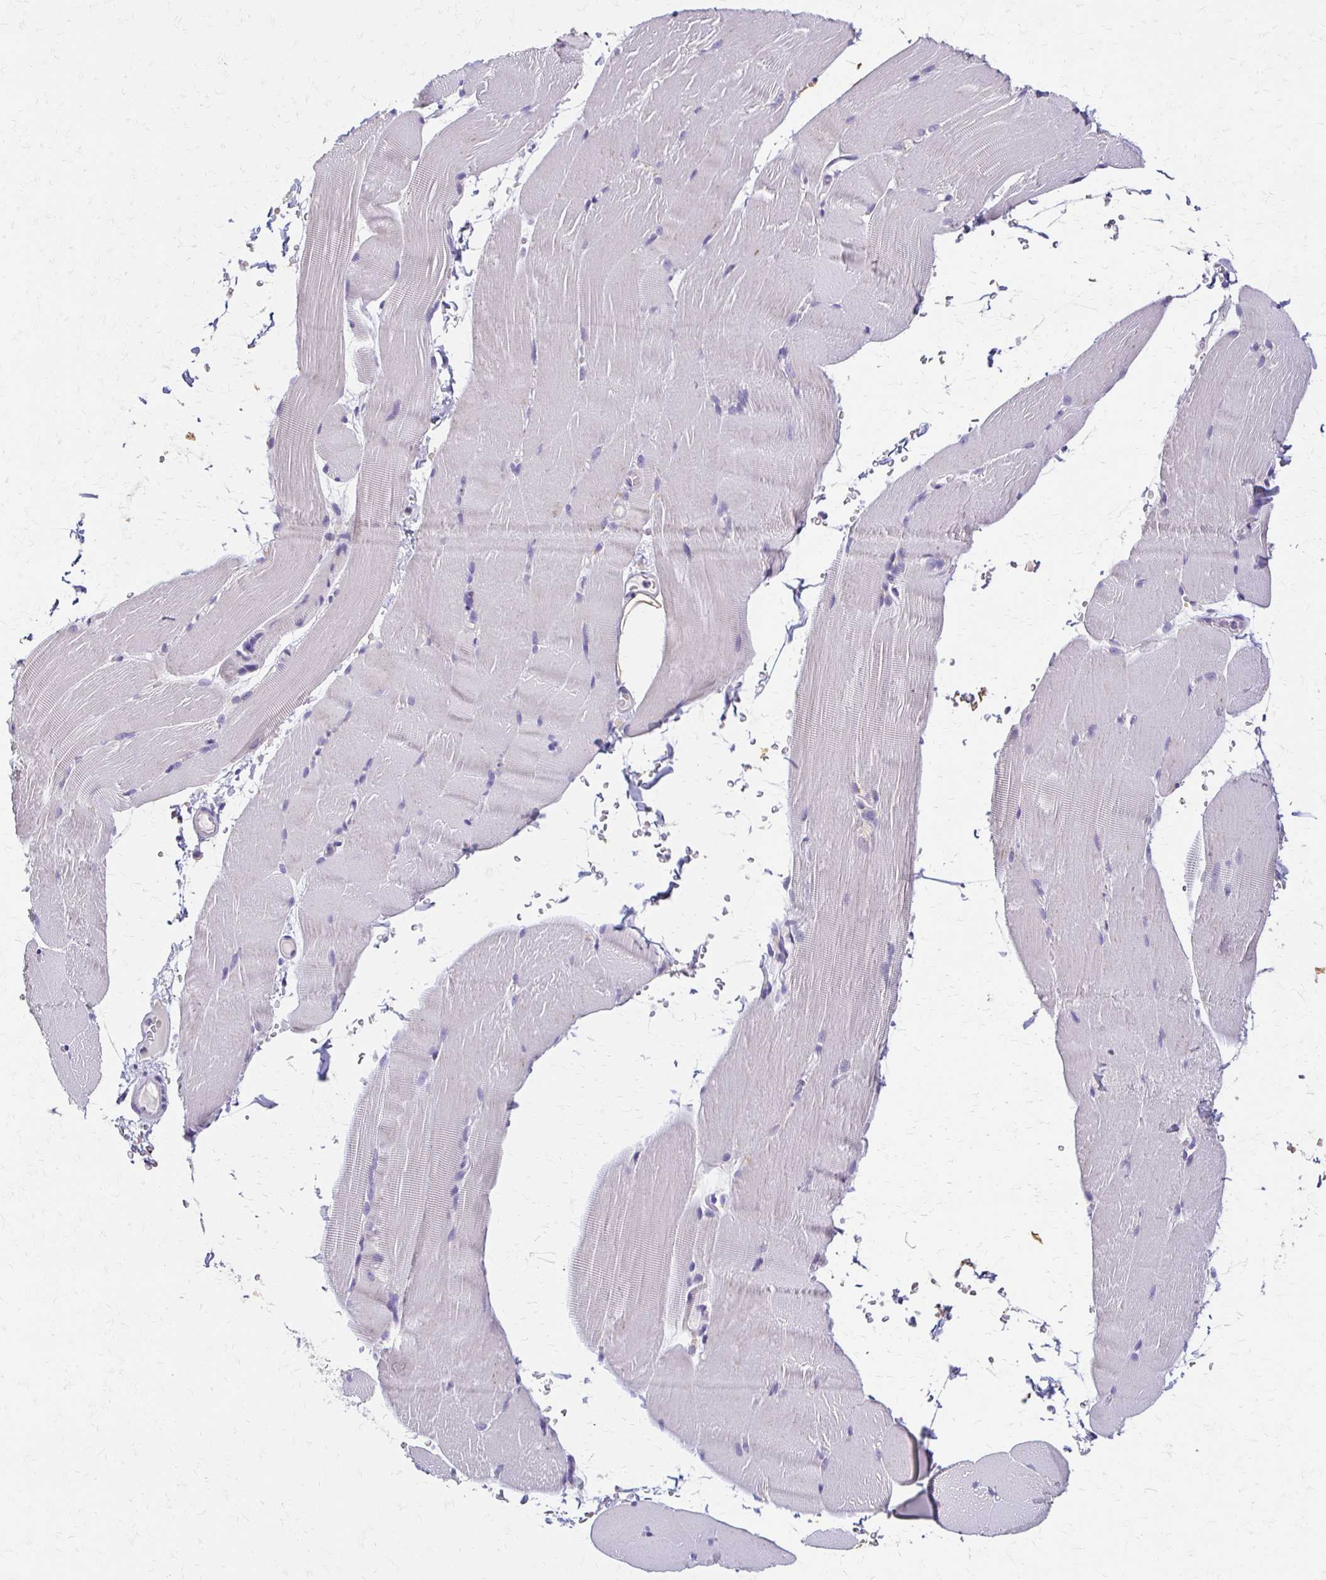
{"staining": {"intensity": "negative", "quantity": "none", "location": "none"}, "tissue": "skeletal muscle", "cell_type": "Myocytes", "image_type": "normal", "snomed": [{"axis": "morphology", "description": "Normal tissue, NOS"}, {"axis": "topography", "description": "Skeletal muscle"}], "caption": "Micrograph shows no significant protein staining in myocytes of benign skeletal muscle. The staining is performed using DAB brown chromogen with nuclei counter-stained in using hematoxylin.", "gene": "BBS12", "patient": {"sex": "female", "age": 37}}